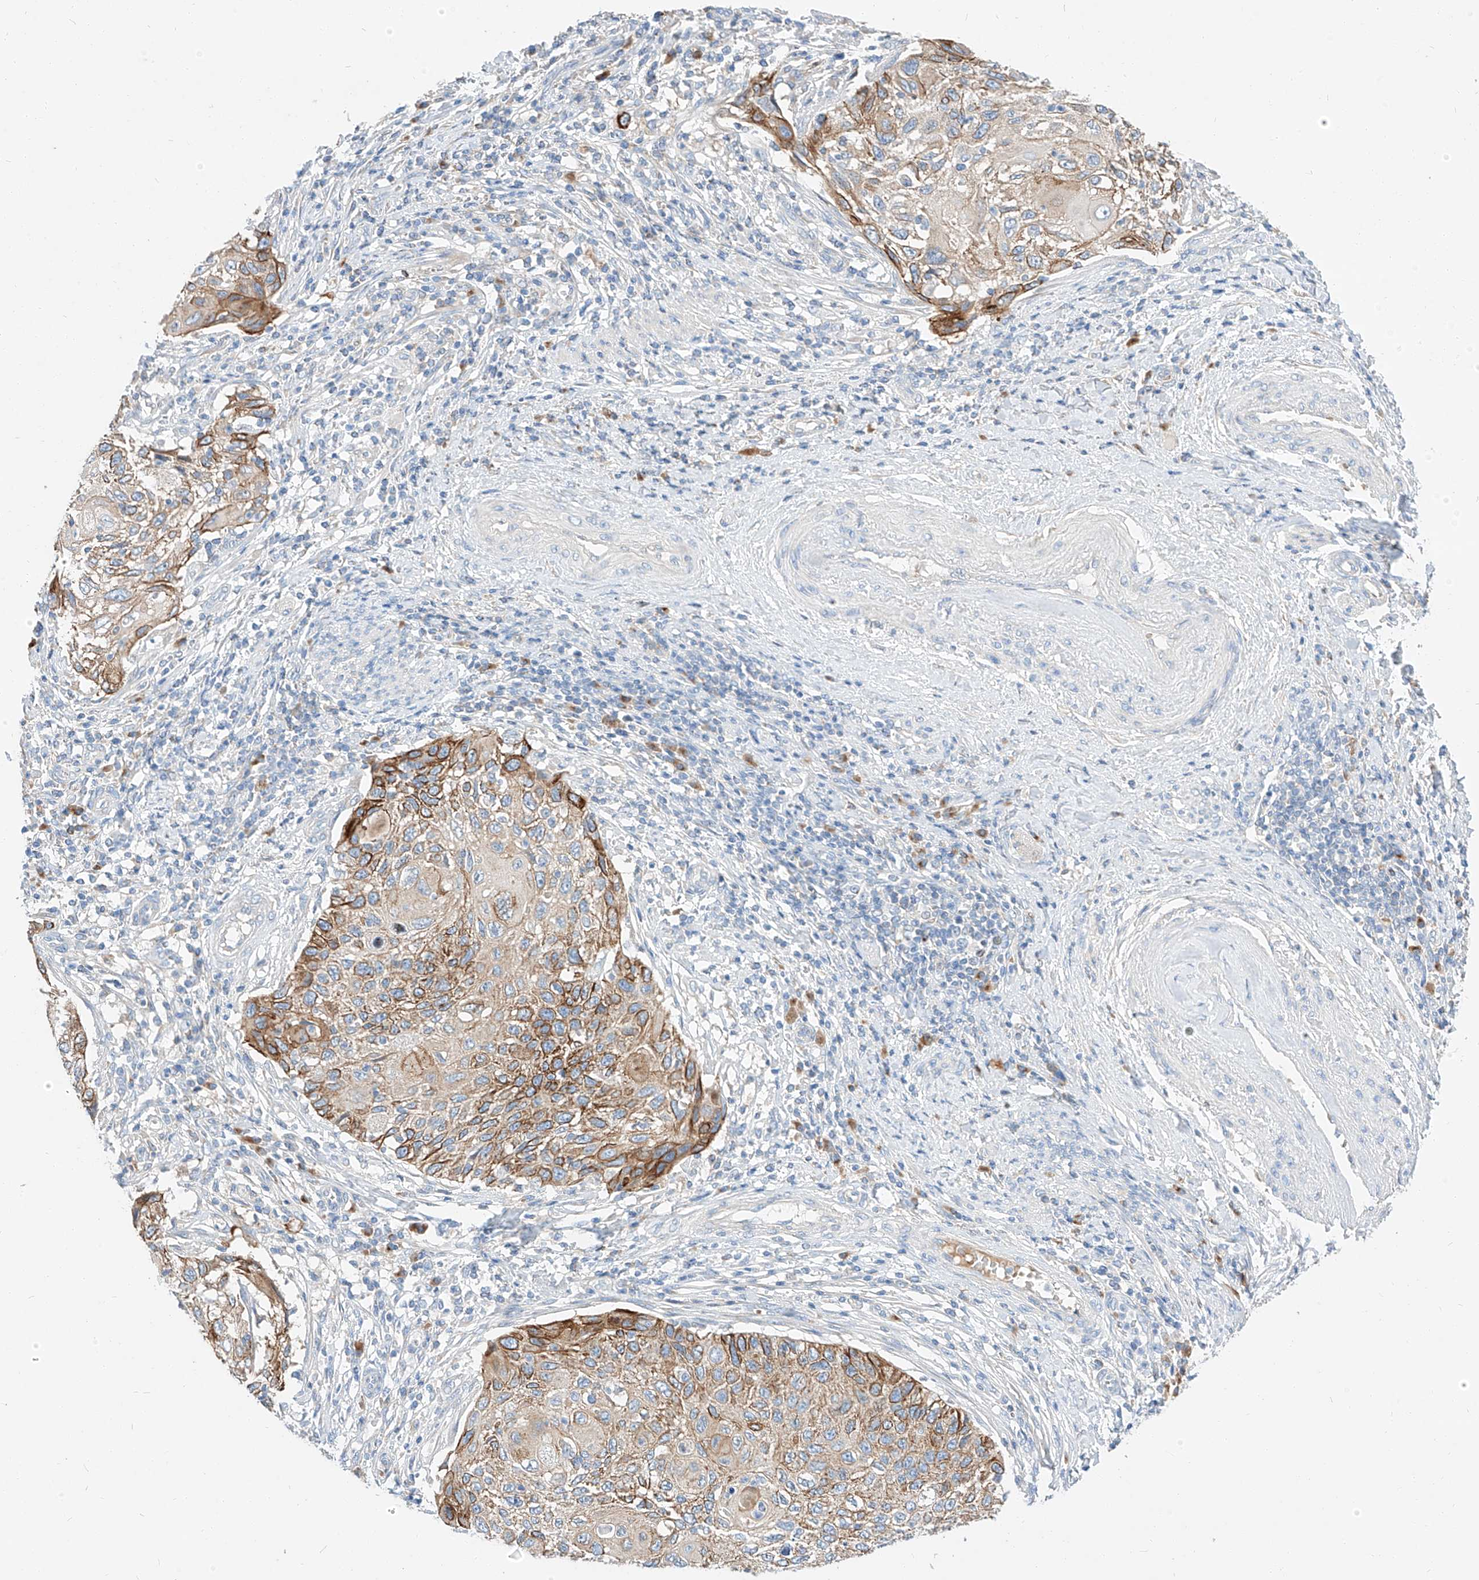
{"staining": {"intensity": "moderate", "quantity": "25%-75%", "location": "cytoplasmic/membranous"}, "tissue": "cervical cancer", "cell_type": "Tumor cells", "image_type": "cancer", "snomed": [{"axis": "morphology", "description": "Squamous cell carcinoma, NOS"}, {"axis": "topography", "description": "Cervix"}], "caption": "A histopathology image of cervical cancer stained for a protein demonstrates moderate cytoplasmic/membranous brown staining in tumor cells.", "gene": "MAP7", "patient": {"sex": "female", "age": 70}}